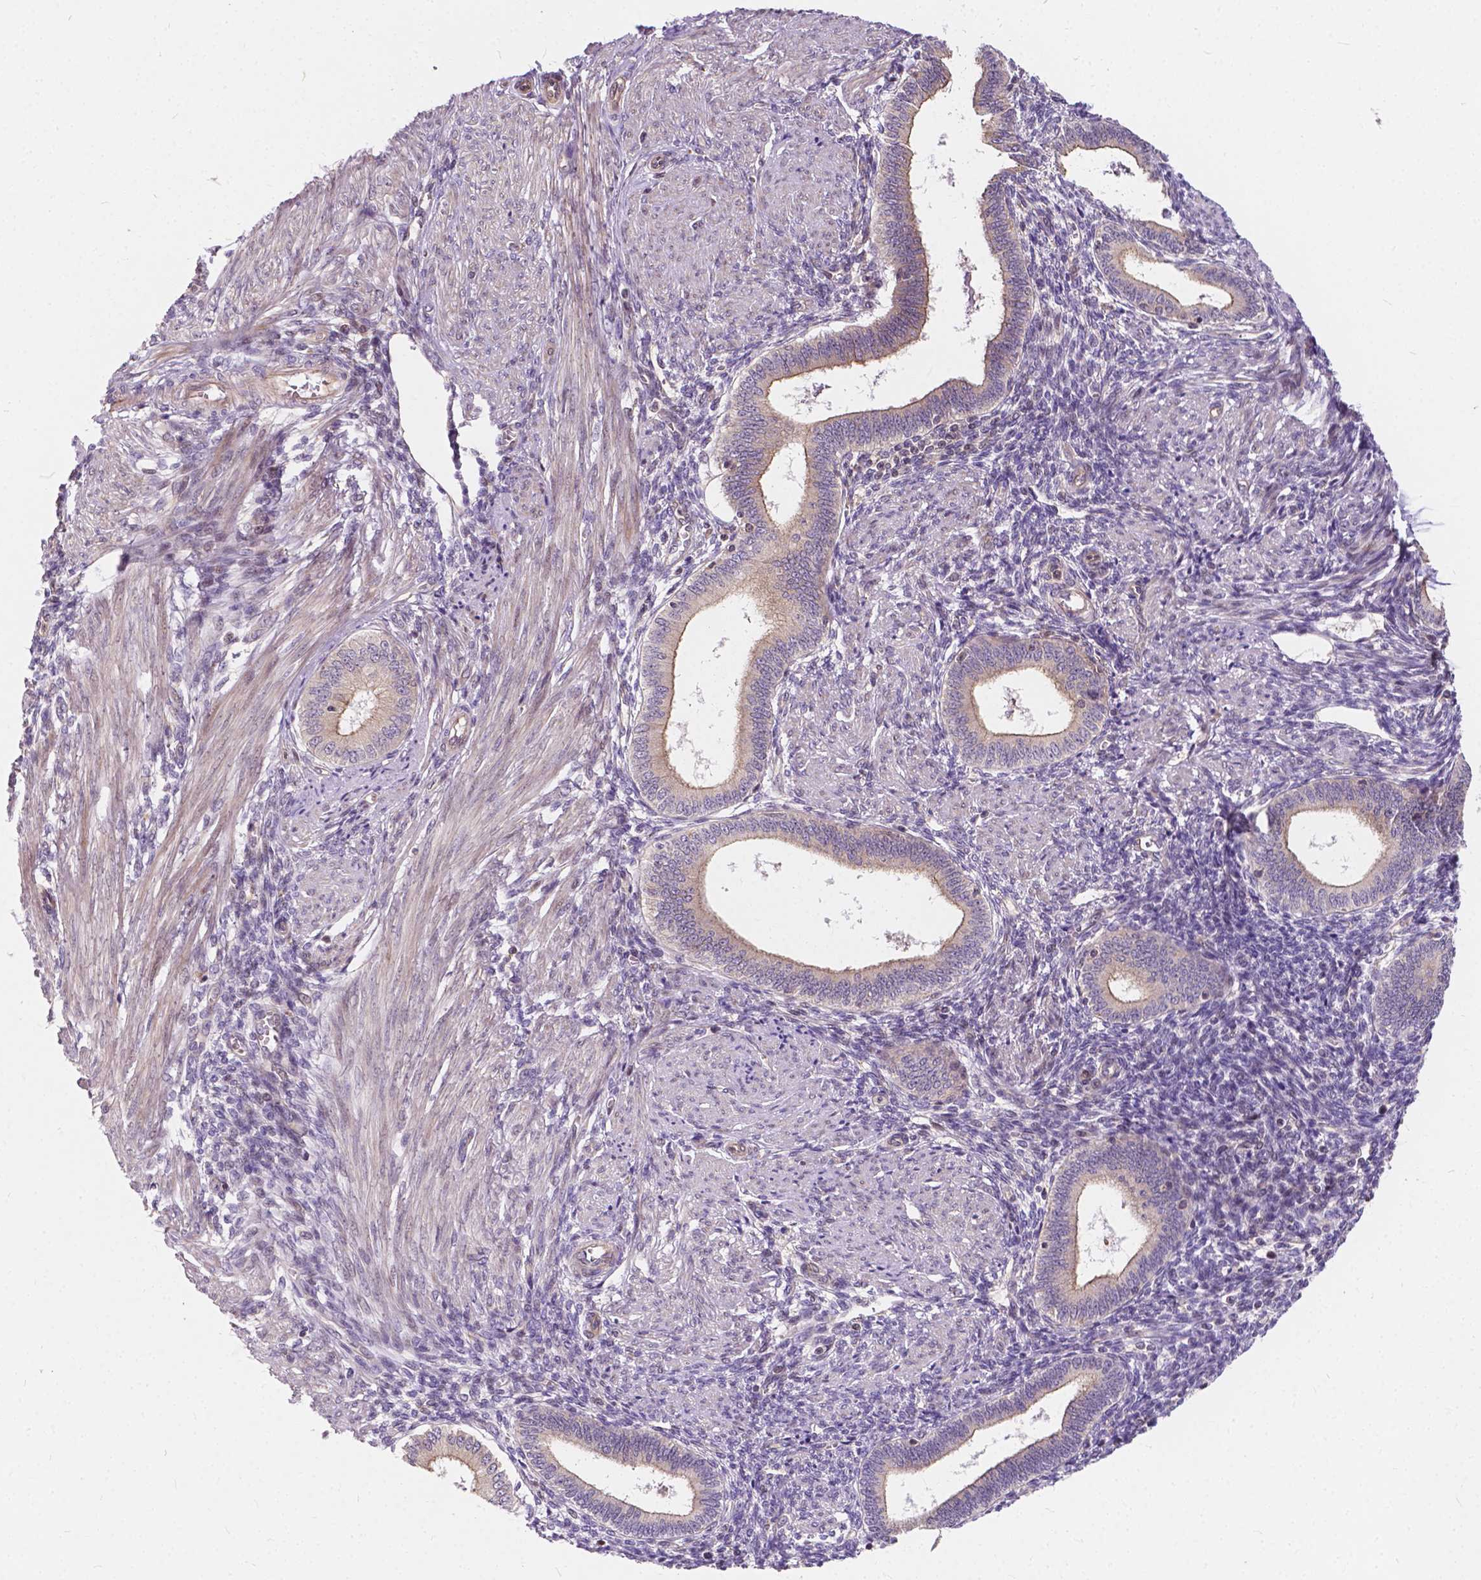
{"staining": {"intensity": "negative", "quantity": "none", "location": "none"}, "tissue": "endometrium", "cell_type": "Cells in endometrial stroma", "image_type": "normal", "snomed": [{"axis": "morphology", "description": "Normal tissue, NOS"}, {"axis": "topography", "description": "Endometrium"}], "caption": "High power microscopy histopathology image of an immunohistochemistry (IHC) image of normal endometrium, revealing no significant staining in cells in endometrial stroma.", "gene": "INPP5E", "patient": {"sex": "female", "age": 42}}